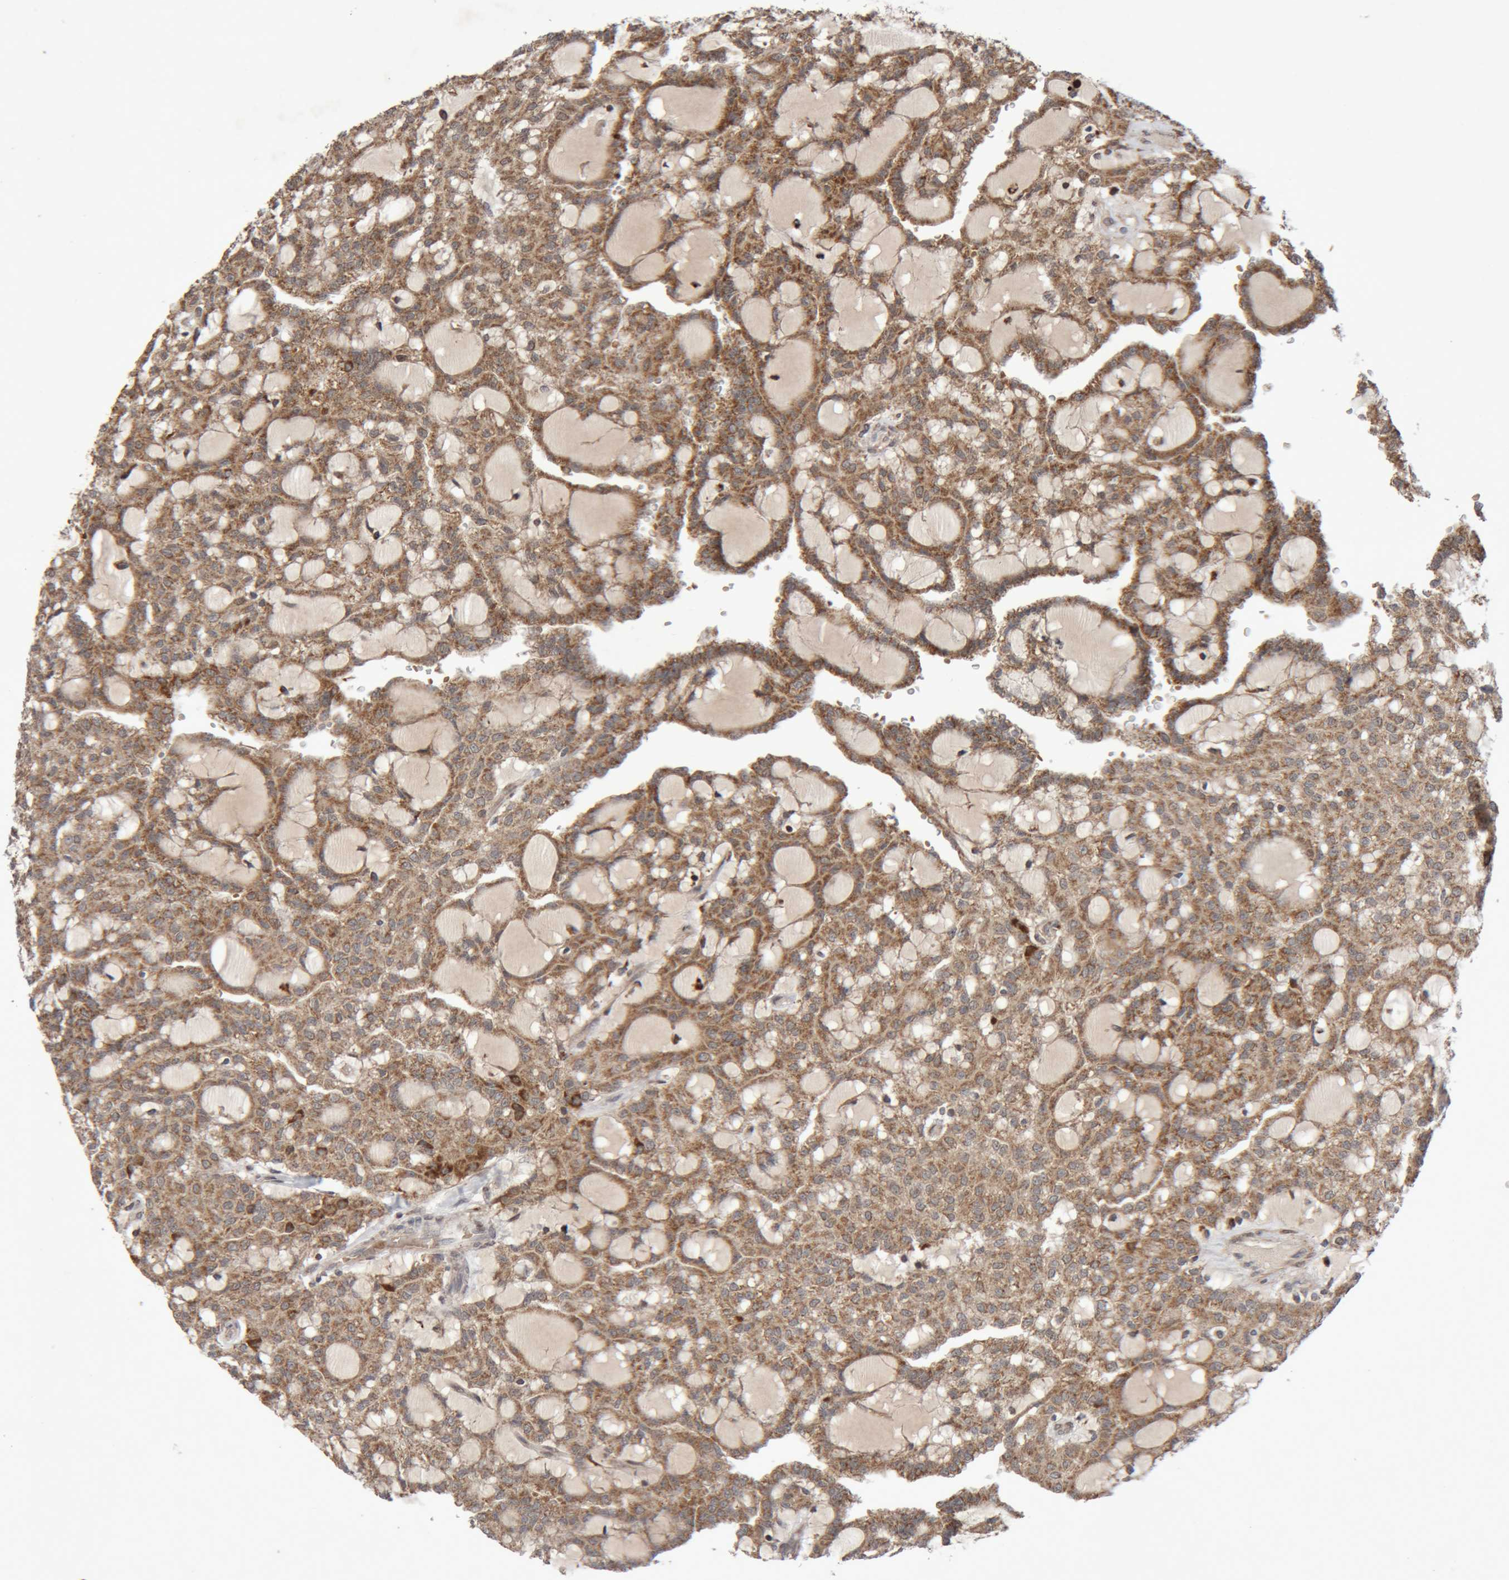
{"staining": {"intensity": "moderate", "quantity": ">75%", "location": "cytoplasmic/membranous"}, "tissue": "renal cancer", "cell_type": "Tumor cells", "image_type": "cancer", "snomed": [{"axis": "morphology", "description": "Adenocarcinoma, NOS"}, {"axis": "topography", "description": "Kidney"}], "caption": "Approximately >75% of tumor cells in renal cancer show moderate cytoplasmic/membranous protein expression as visualized by brown immunohistochemical staining.", "gene": "KIF21B", "patient": {"sex": "male", "age": 63}}